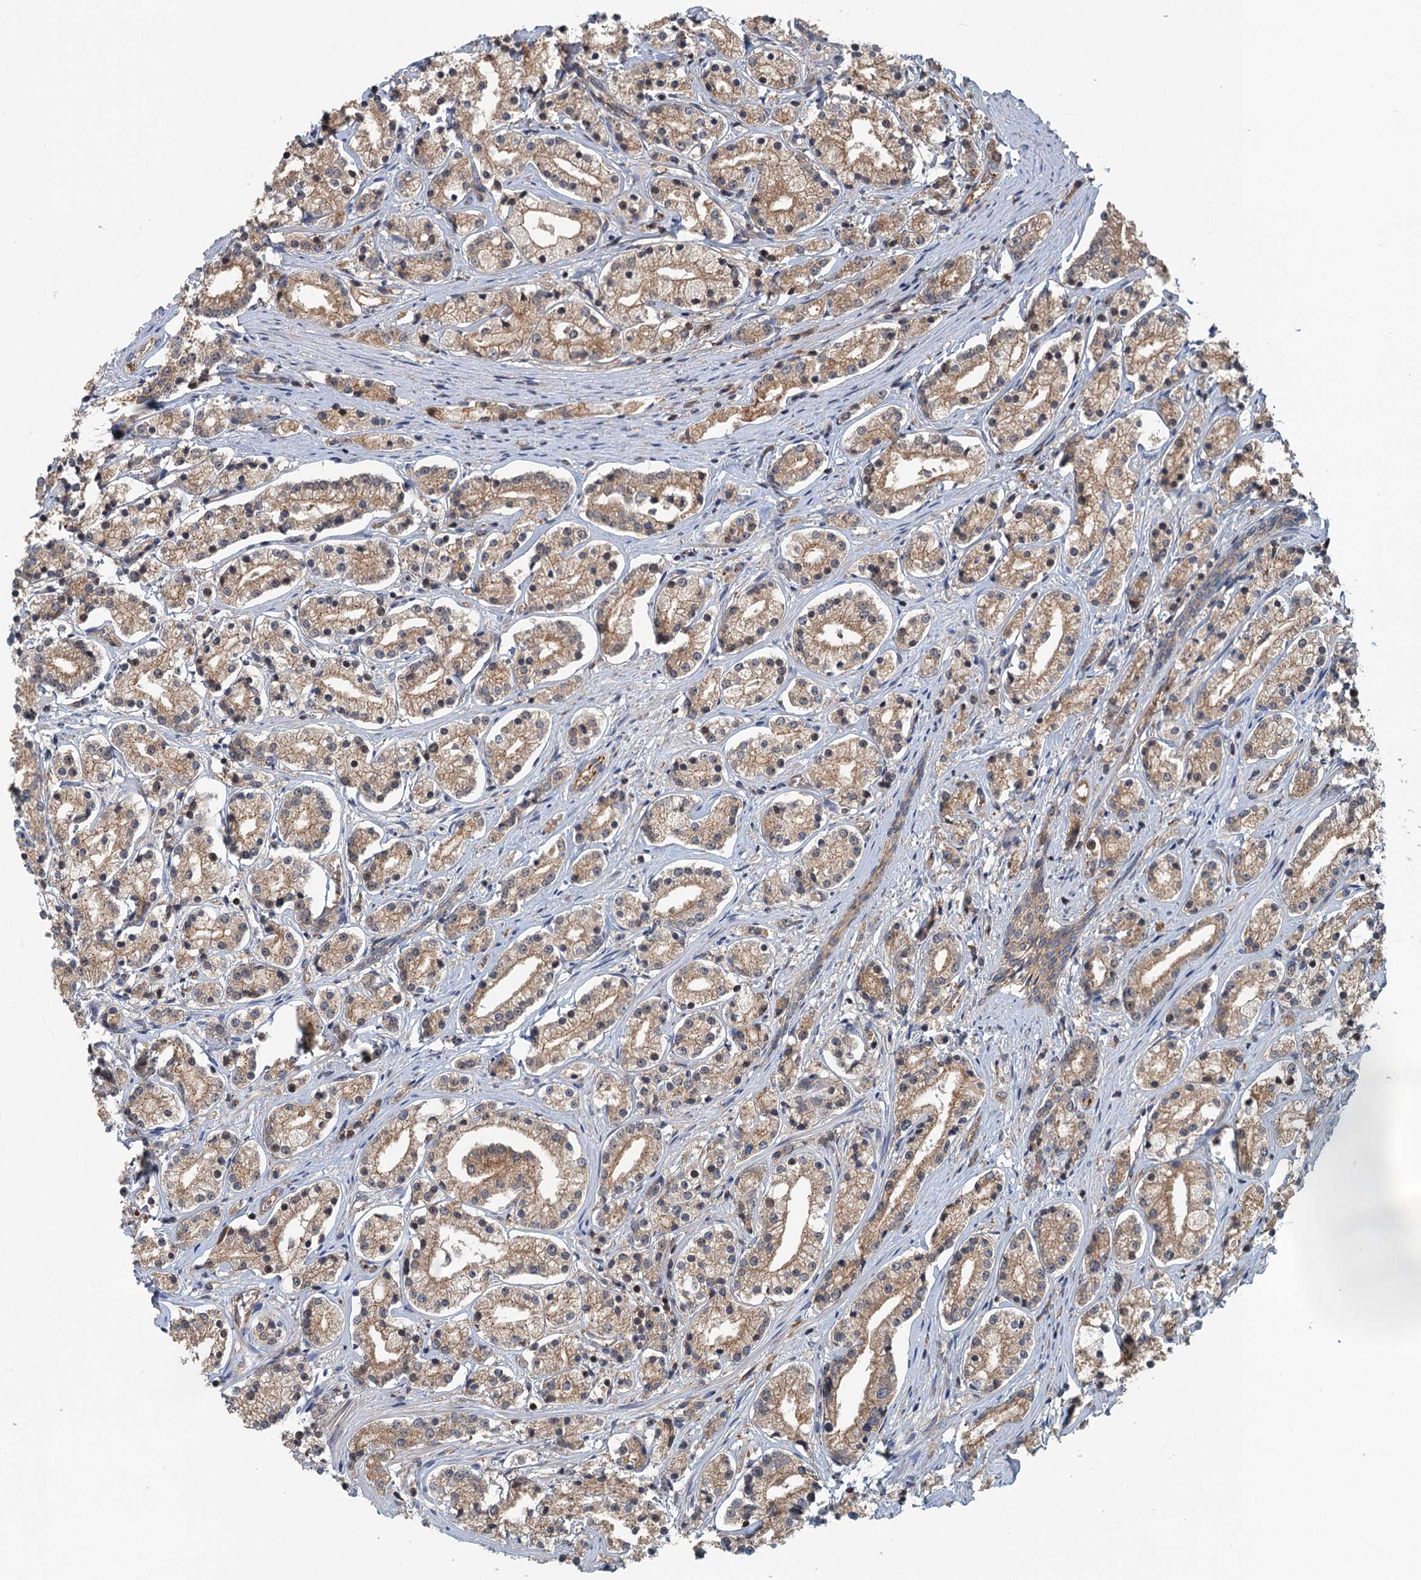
{"staining": {"intensity": "moderate", "quantity": ">75%", "location": "cytoplasmic/membranous"}, "tissue": "prostate cancer", "cell_type": "Tumor cells", "image_type": "cancer", "snomed": [{"axis": "morphology", "description": "Adenocarcinoma, High grade"}, {"axis": "topography", "description": "Prostate"}], "caption": "This image exhibits immunohistochemistry staining of prostate cancer, with medium moderate cytoplasmic/membranous positivity in approximately >75% of tumor cells.", "gene": "ZNF527", "patient": {"sex": "male", "age": 69}}